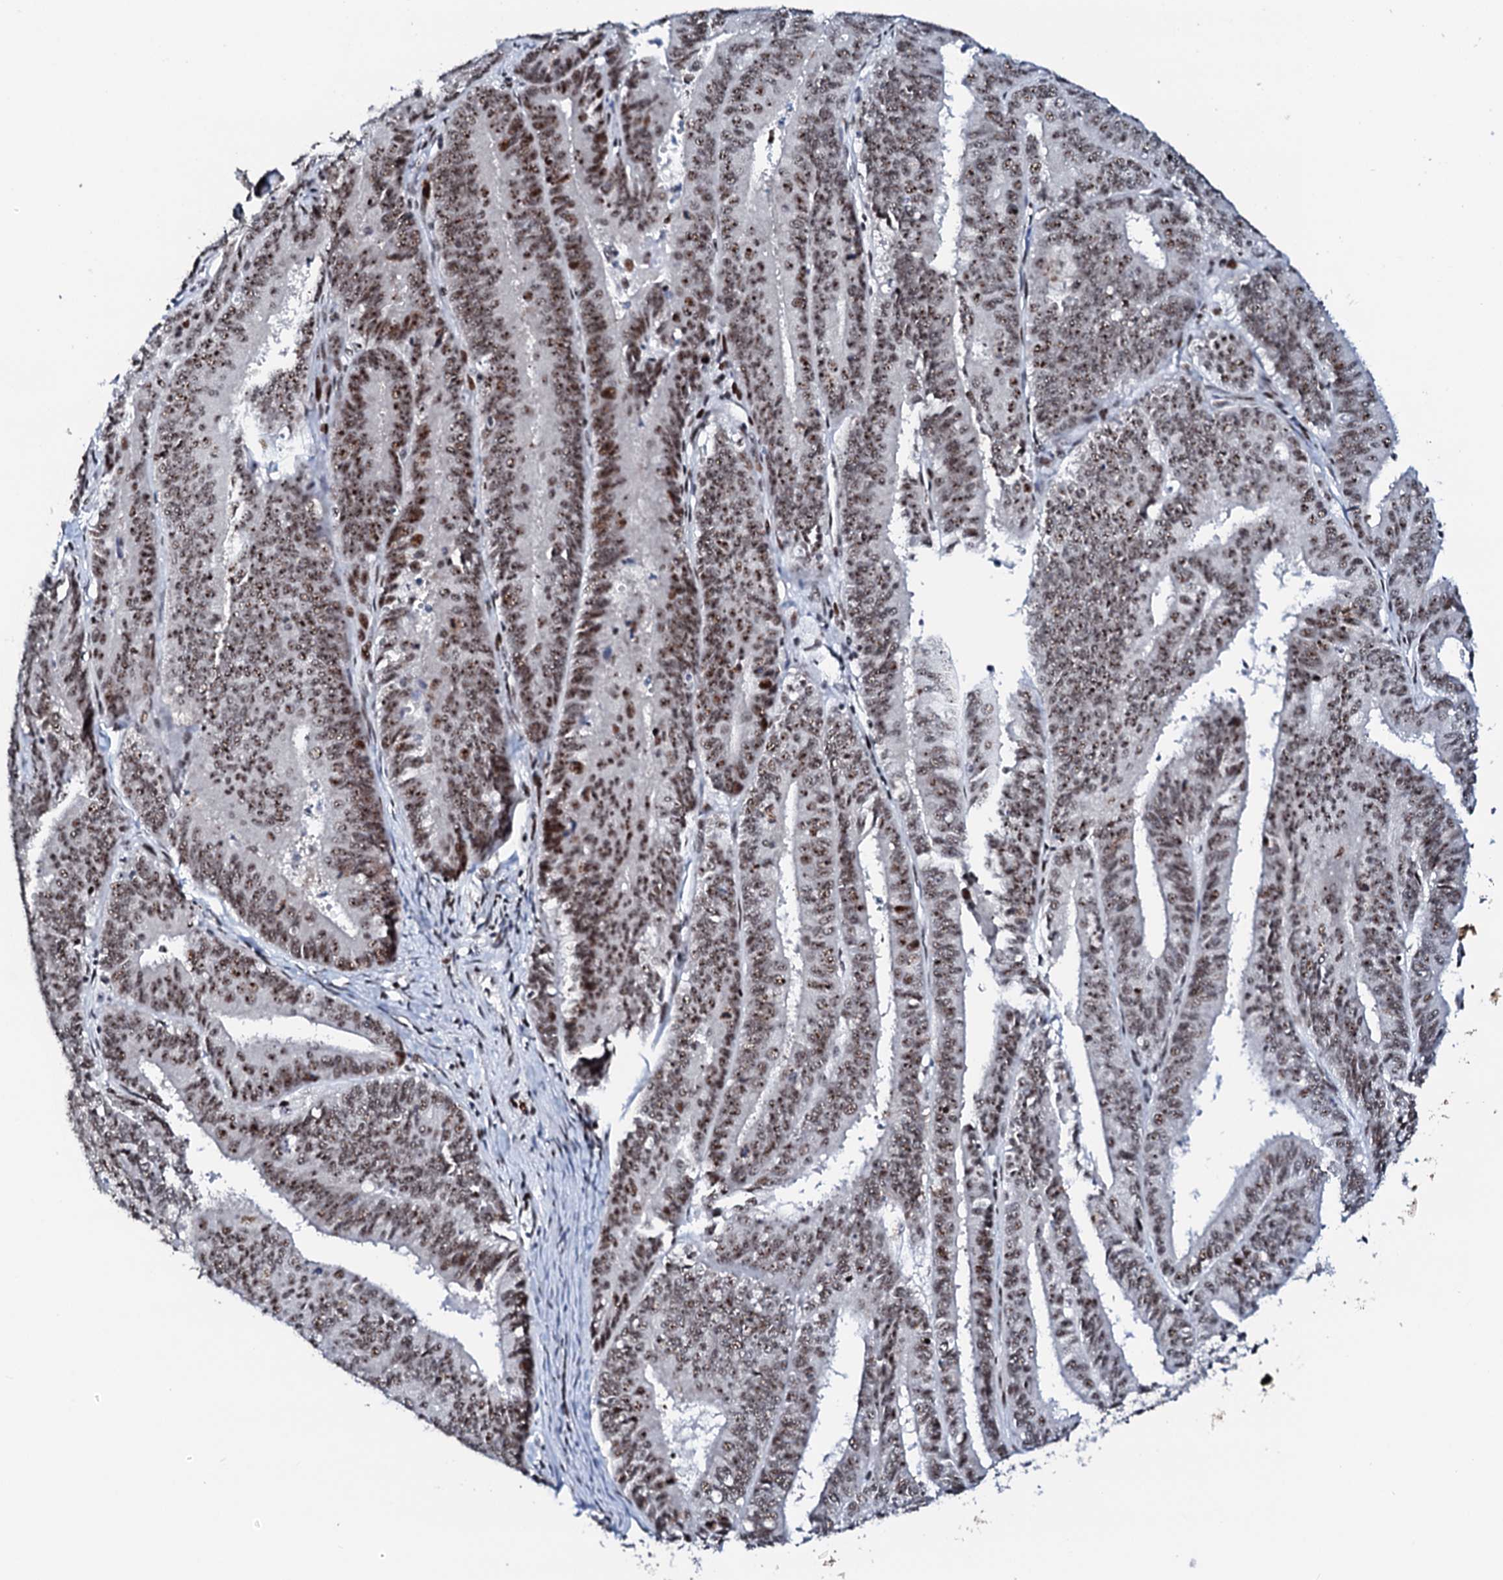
{"staining": {"intensity": "moderate", "quantity": ">75%", "location": "nuclear"}, "tissue": "endometrial cancer", "cell_type": "Tumor cells", "image_type": "cancer", "snomed": [{"axis": "morphology", "description": "Adenocarcinoma, NOS"}, {"axis": "topography", "description": "Endometrium"}], "caption": "The micrograph reveals immunohistochemical staining of endometrial cancer (adenocarcinoma). There is moderate nuclear staining is seen in approximately >75% of tumor cells. (IHC, brightfield microscopy, high magnification).", "gene": "NEUROG3", "patient": {"sex": "female", "age": 73}}